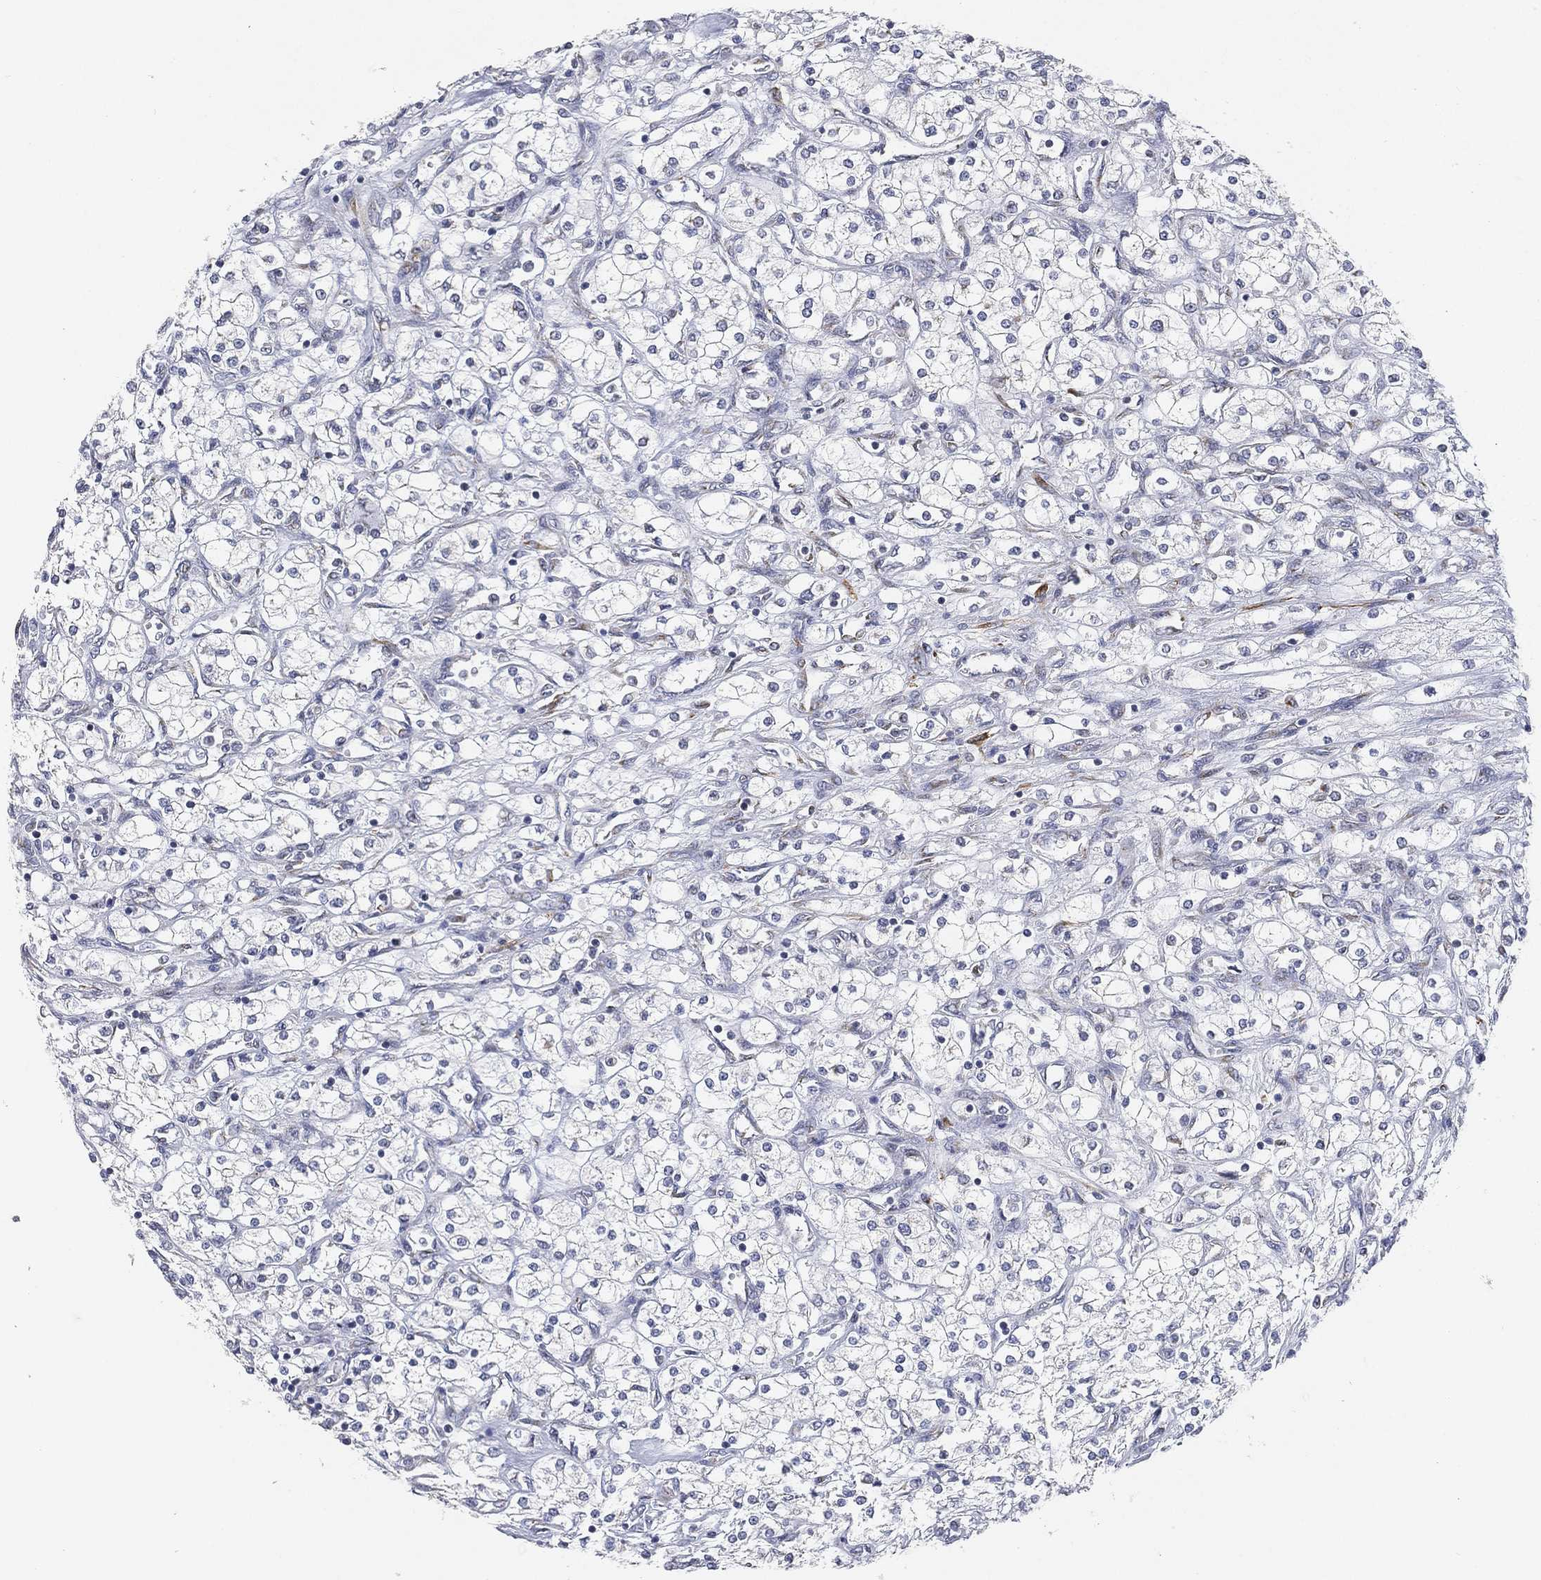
{"staining": {"intensity": "negative", "quantity": "none", "location": "none"}, "tissue": "renal cancer", "cell_type": "Tumor cells", "image_type": "cancer", "snomed": [{"axis": "morphology", "description": "Adenocarcinoma, NOS"}, {"axis": "topography", "description": "Kidney"}], "caption": "This is an immunohistochemistry (IHC) histopathology image of renal cancer (adenocarcinoma). There is no staining in tumor cells.", "gene": "TICAM1", "patient": {"sex": "male", "age": 80}}